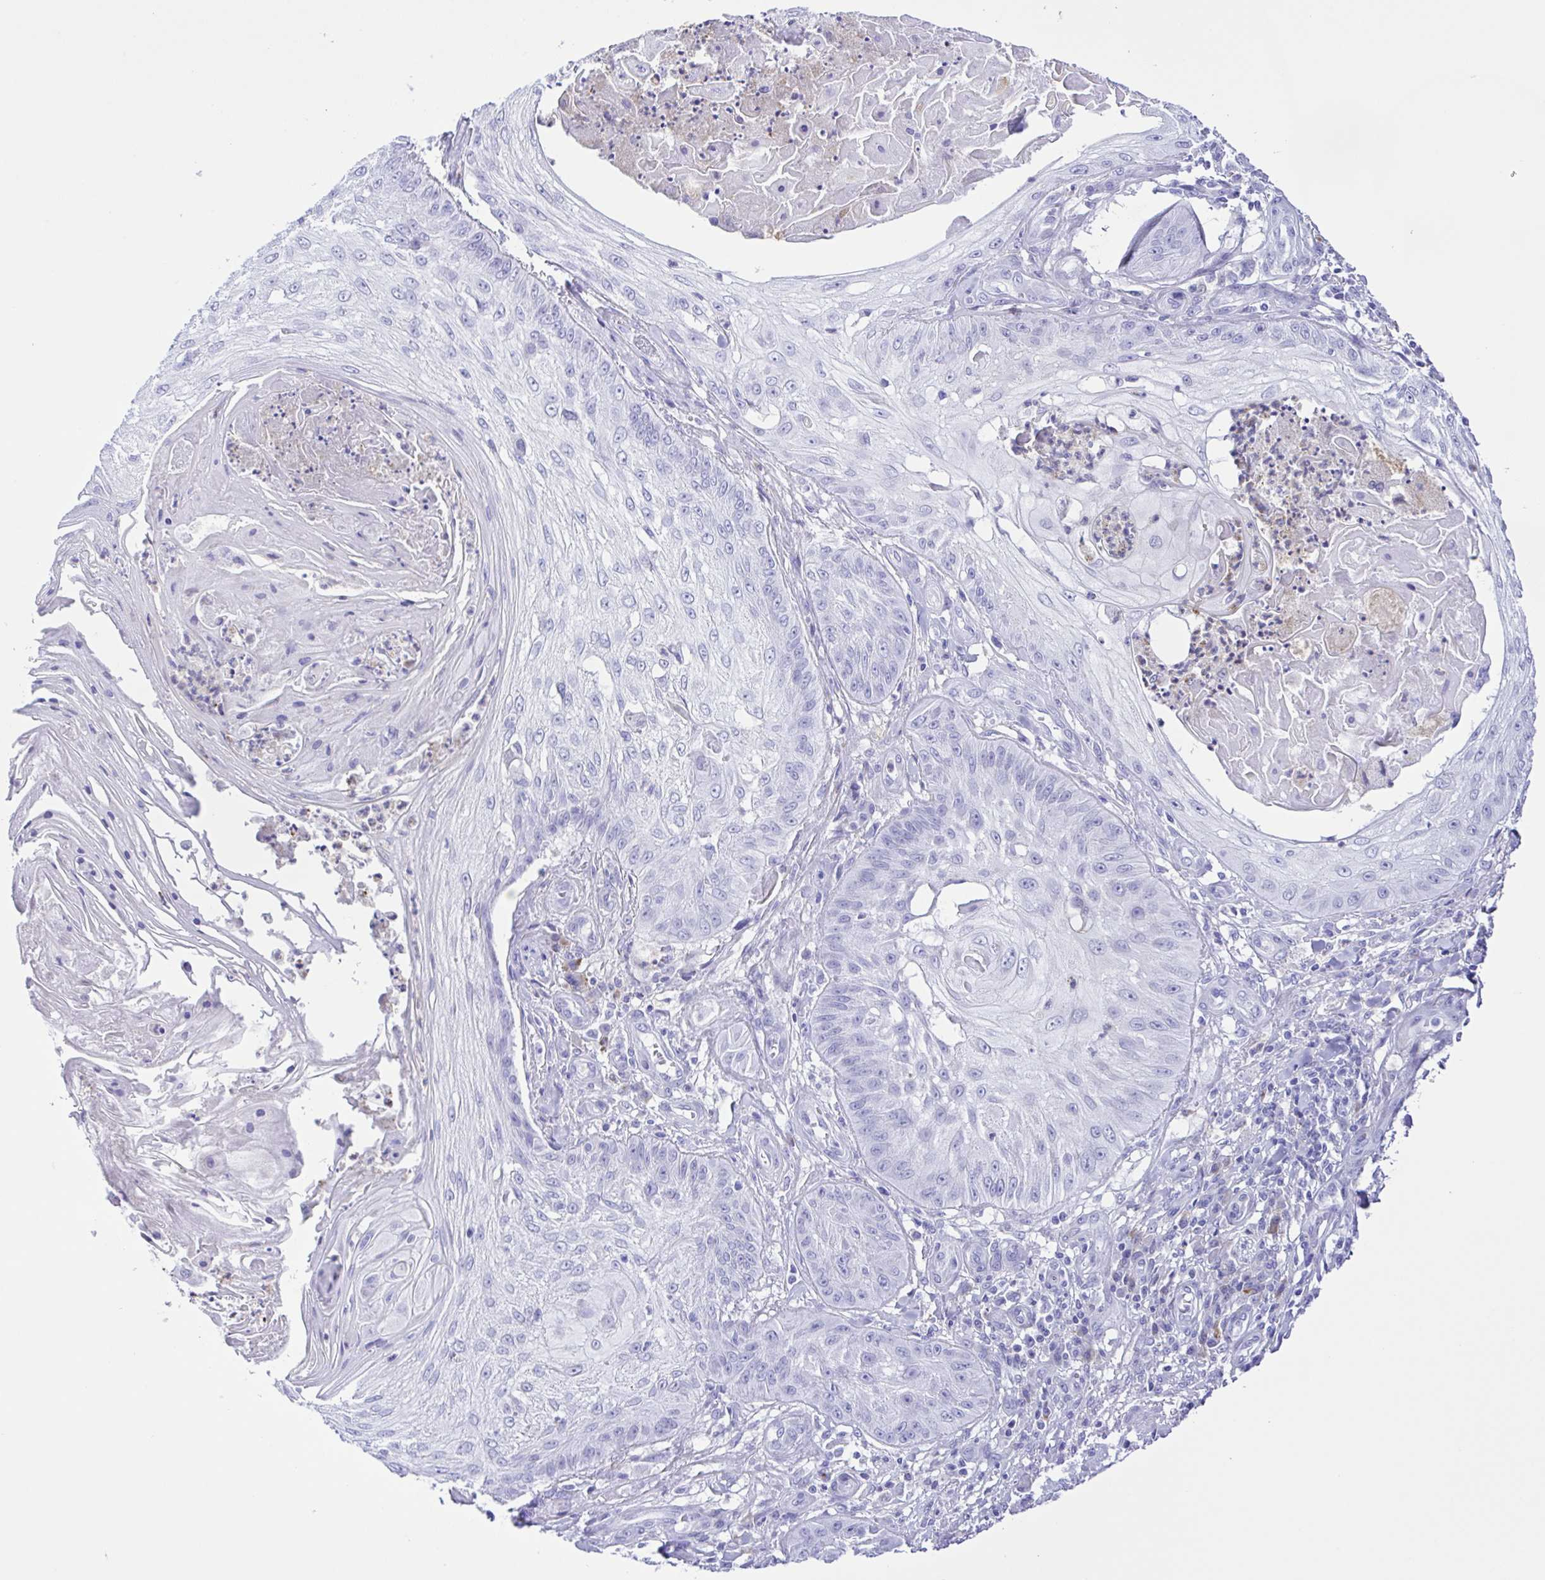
{"staining": {"intensity": "negative", "quantity": "none", "location": "none"}, "tissue": "skin cancer", "cell_type": "Tumor cells", "image_type": "cancer", "snomed": [{"axis": "morphology", "description": "Squamous cell carcinoma, NOS"}, {"axis": "topography", "description": "Skin"}], "caption": "Immunohistochemistry (IHC) of skin squamous cell carcinoma reveals no expression in tumor cells.", "gene": "GPR17", "patient": {"sex": "male", "age": 70}}